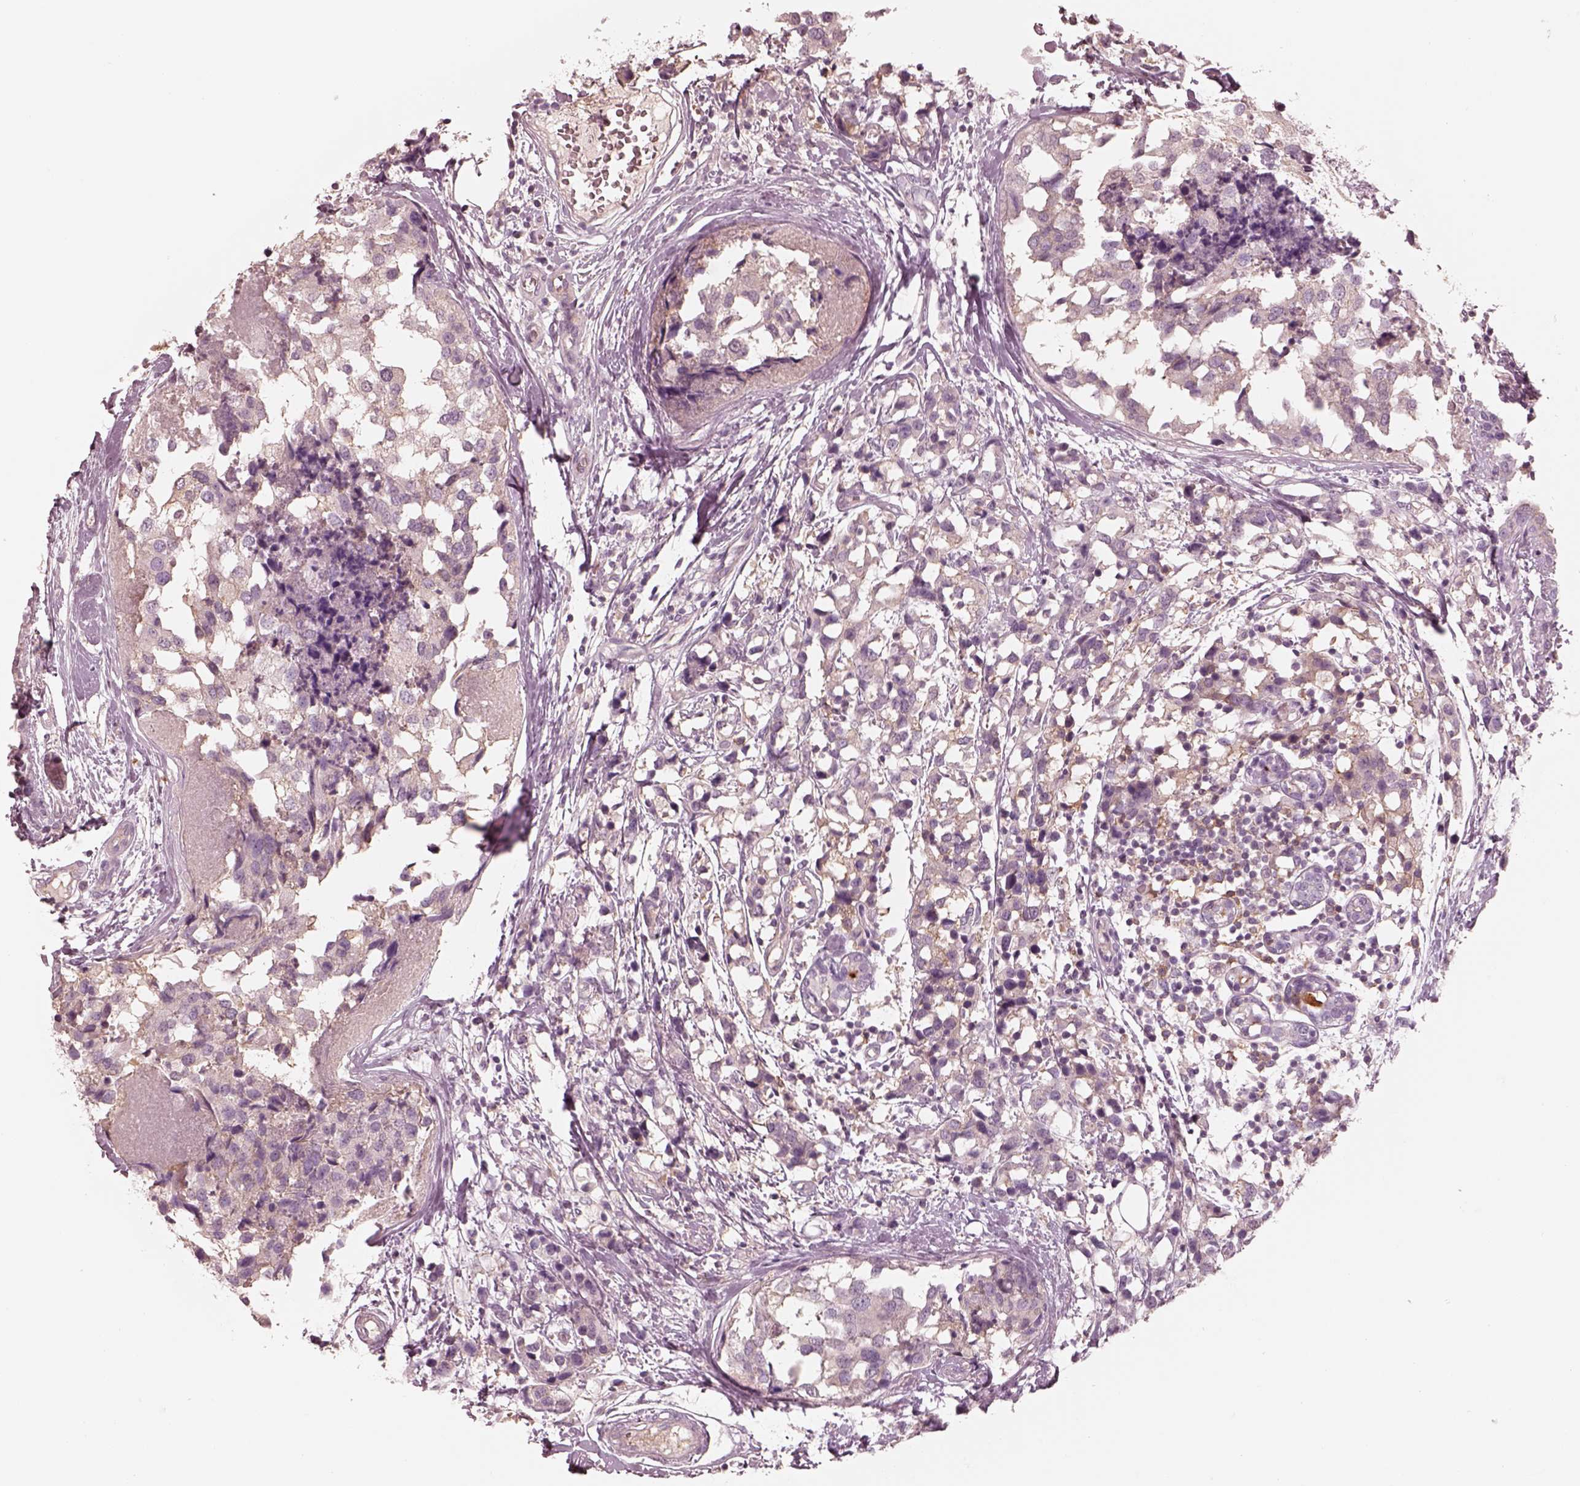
{"staining": {"intensity": "negative", "quantity": "none", "location": "none"}, "tissue": "breast cancer", "cell_type": "Tumor cells", "image_type": "cancer", "snomed": [{"axis": "morphology", "description": "Lobular carcinoma"}, {"axis": "topography", "description": "Breast"}], "caption": "High magnification brightfield microscopy of breast cancer (lobular carcinoma) stained with DAB (3,3'-diaminobenzidine) (brown) and counterstained with hematoxylin (blue): tumor cells show no significant positivity.", "gene": "GPRIN1", "patient": {"sex": "female", "age": 59}}